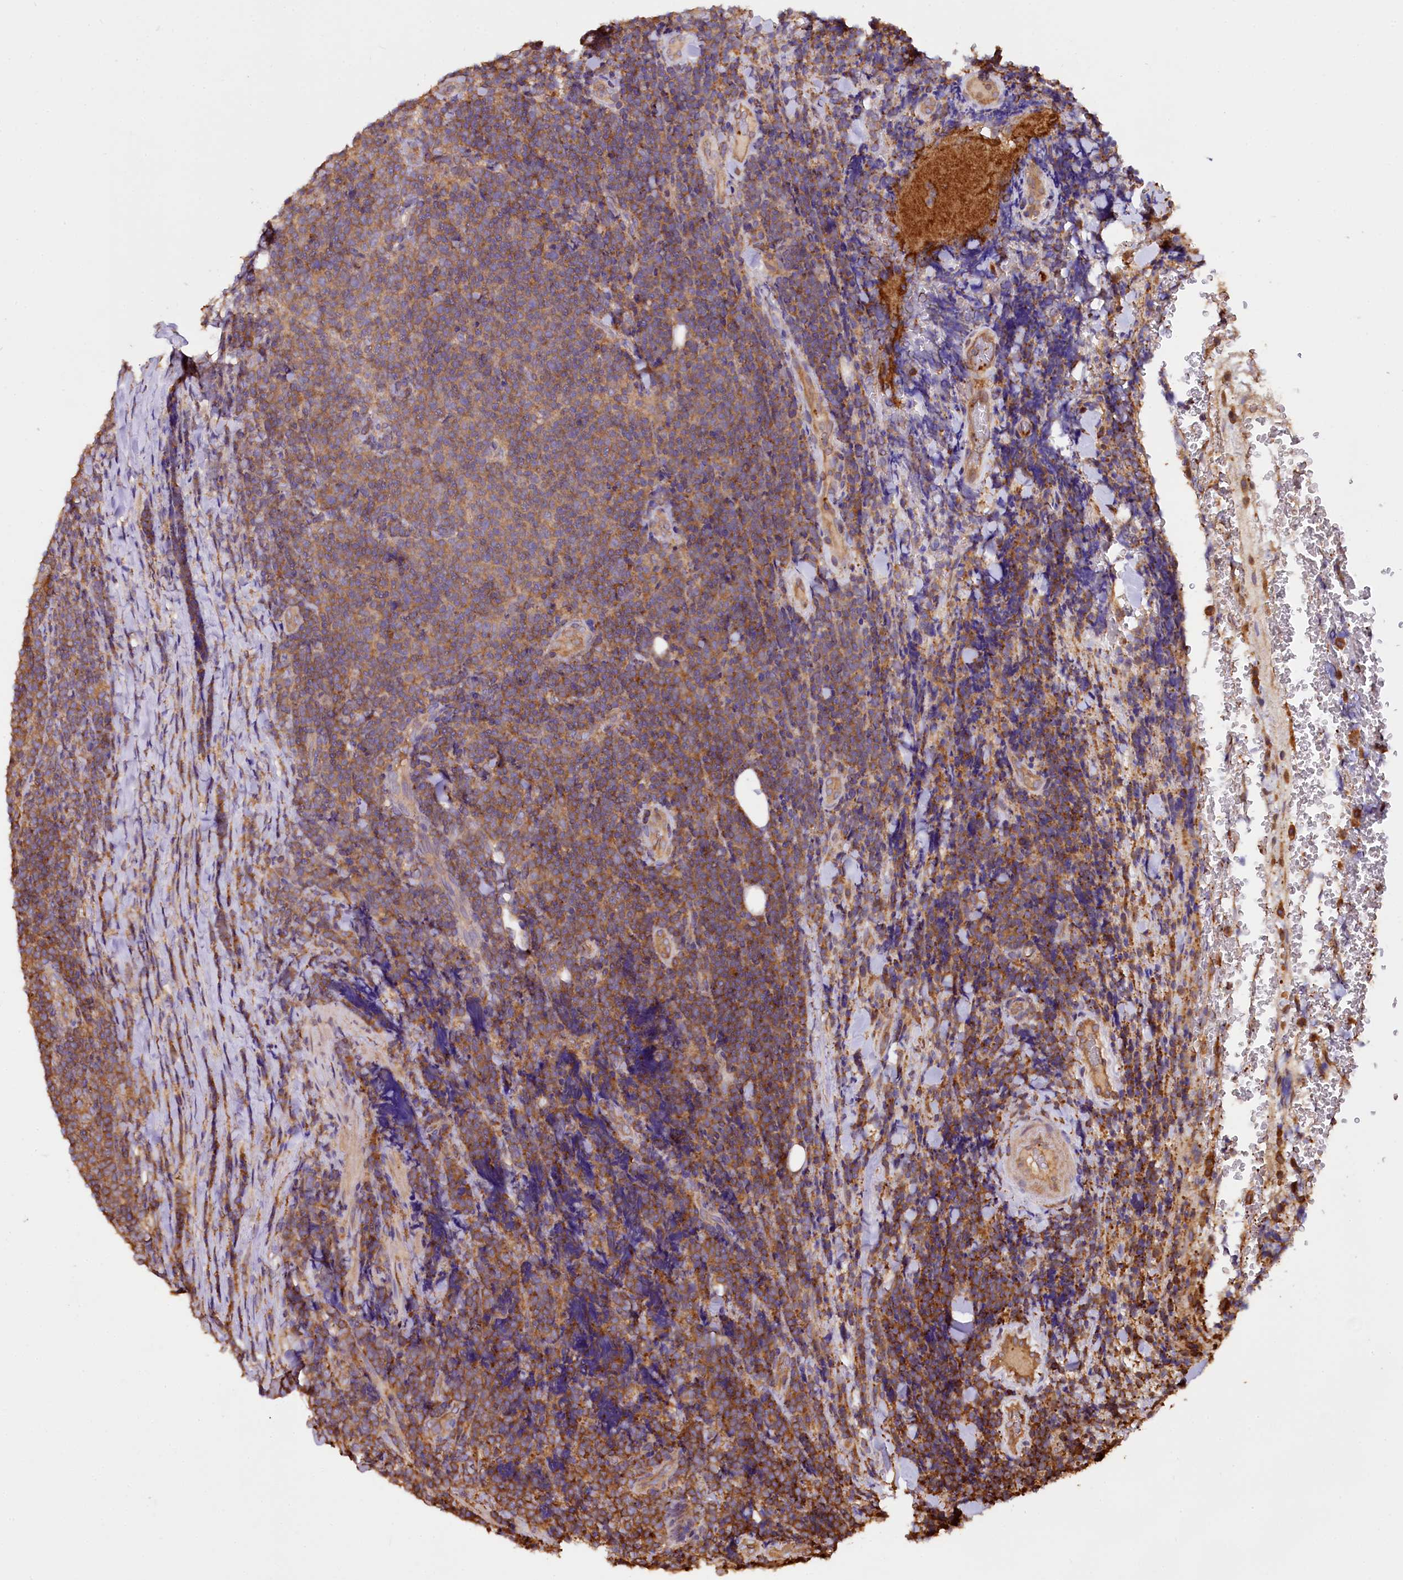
{"staining": {"intensity": "moderate", "quantity": ">75%", "location": "cytoplasmic/membranous"}, "tissue": "lymphoma", "cell_type": "Tumor cells", "image_type": "cancer", "snomed": [{"axis": "morphology", "description": "Malignant lymphoma, non-Hodgkin's type, Low grade"}, {"axis": "topography", "description": "Lymph node"}], "caption": "About >75% of tumor cells in human malignant lymphoma, non-Hodgkin's type (low-grade) display moderate cytoplasmic/membranous protein expression as visualized by brown immunohistochemical staining.", "gene": "RARS2", "patient": {"sex": "male", "age": 66}}